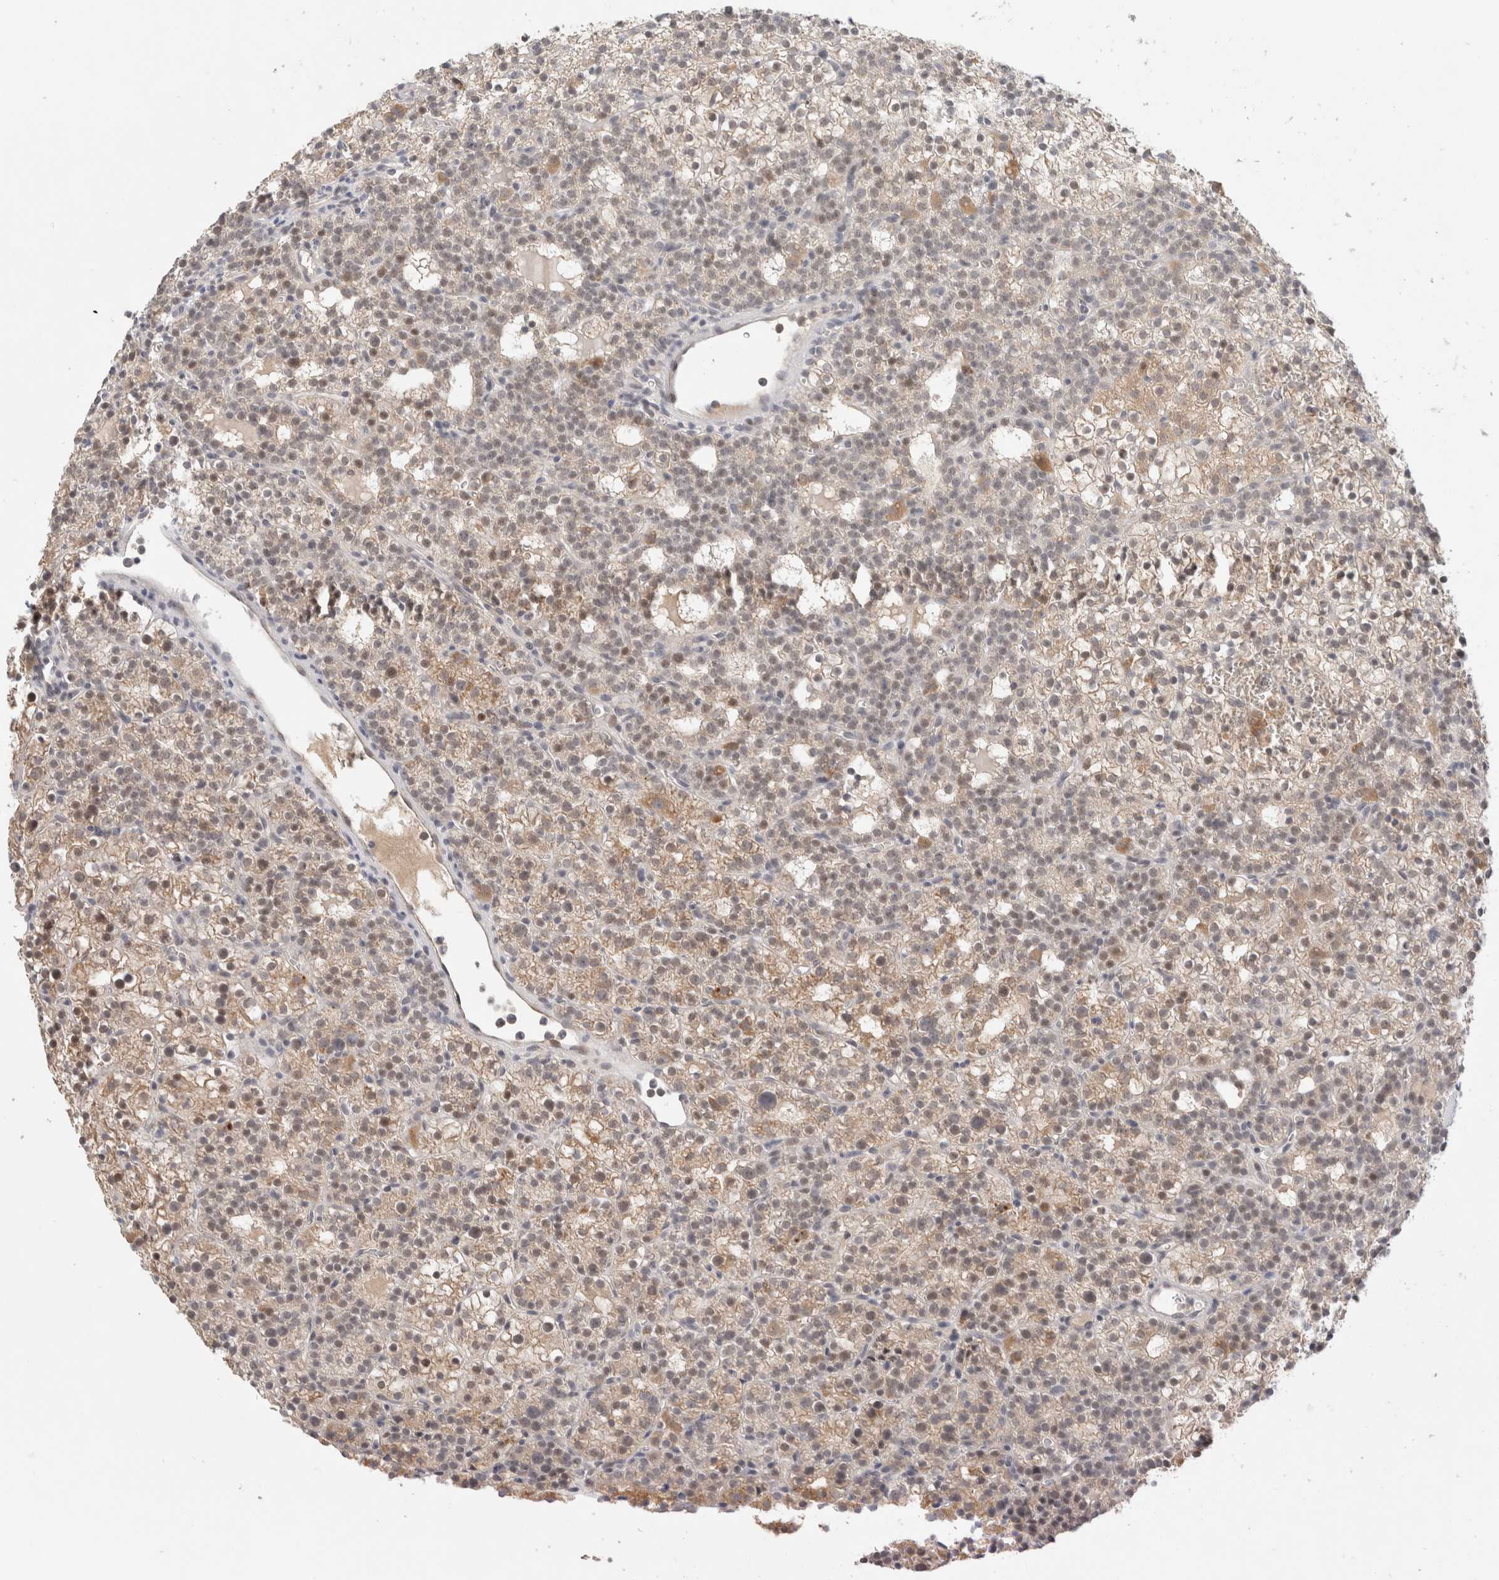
{"staining": {"intensity": "weak", "quantity": "25%-75%", "location": "cytoplasmic/membranous"}, "tissue": "parathyroid gland", "cell_type": "Glandular cells", "image_type": "normal", "snomed": [{"axis": "morphology", "description": "Normal tissue, NOS"}, {"axis": "morphology", "description": "Adenoma, NOS"}, {"axis": "topography", "description": "Parathyroid gland"}], "caption": "A brown stain shows weak cytoplasmic/membranous expression of a protein in glandular cells of benign parathyroid gland.", "gene": "MRM3", "patient": {"sex": "female", "age": 74}}